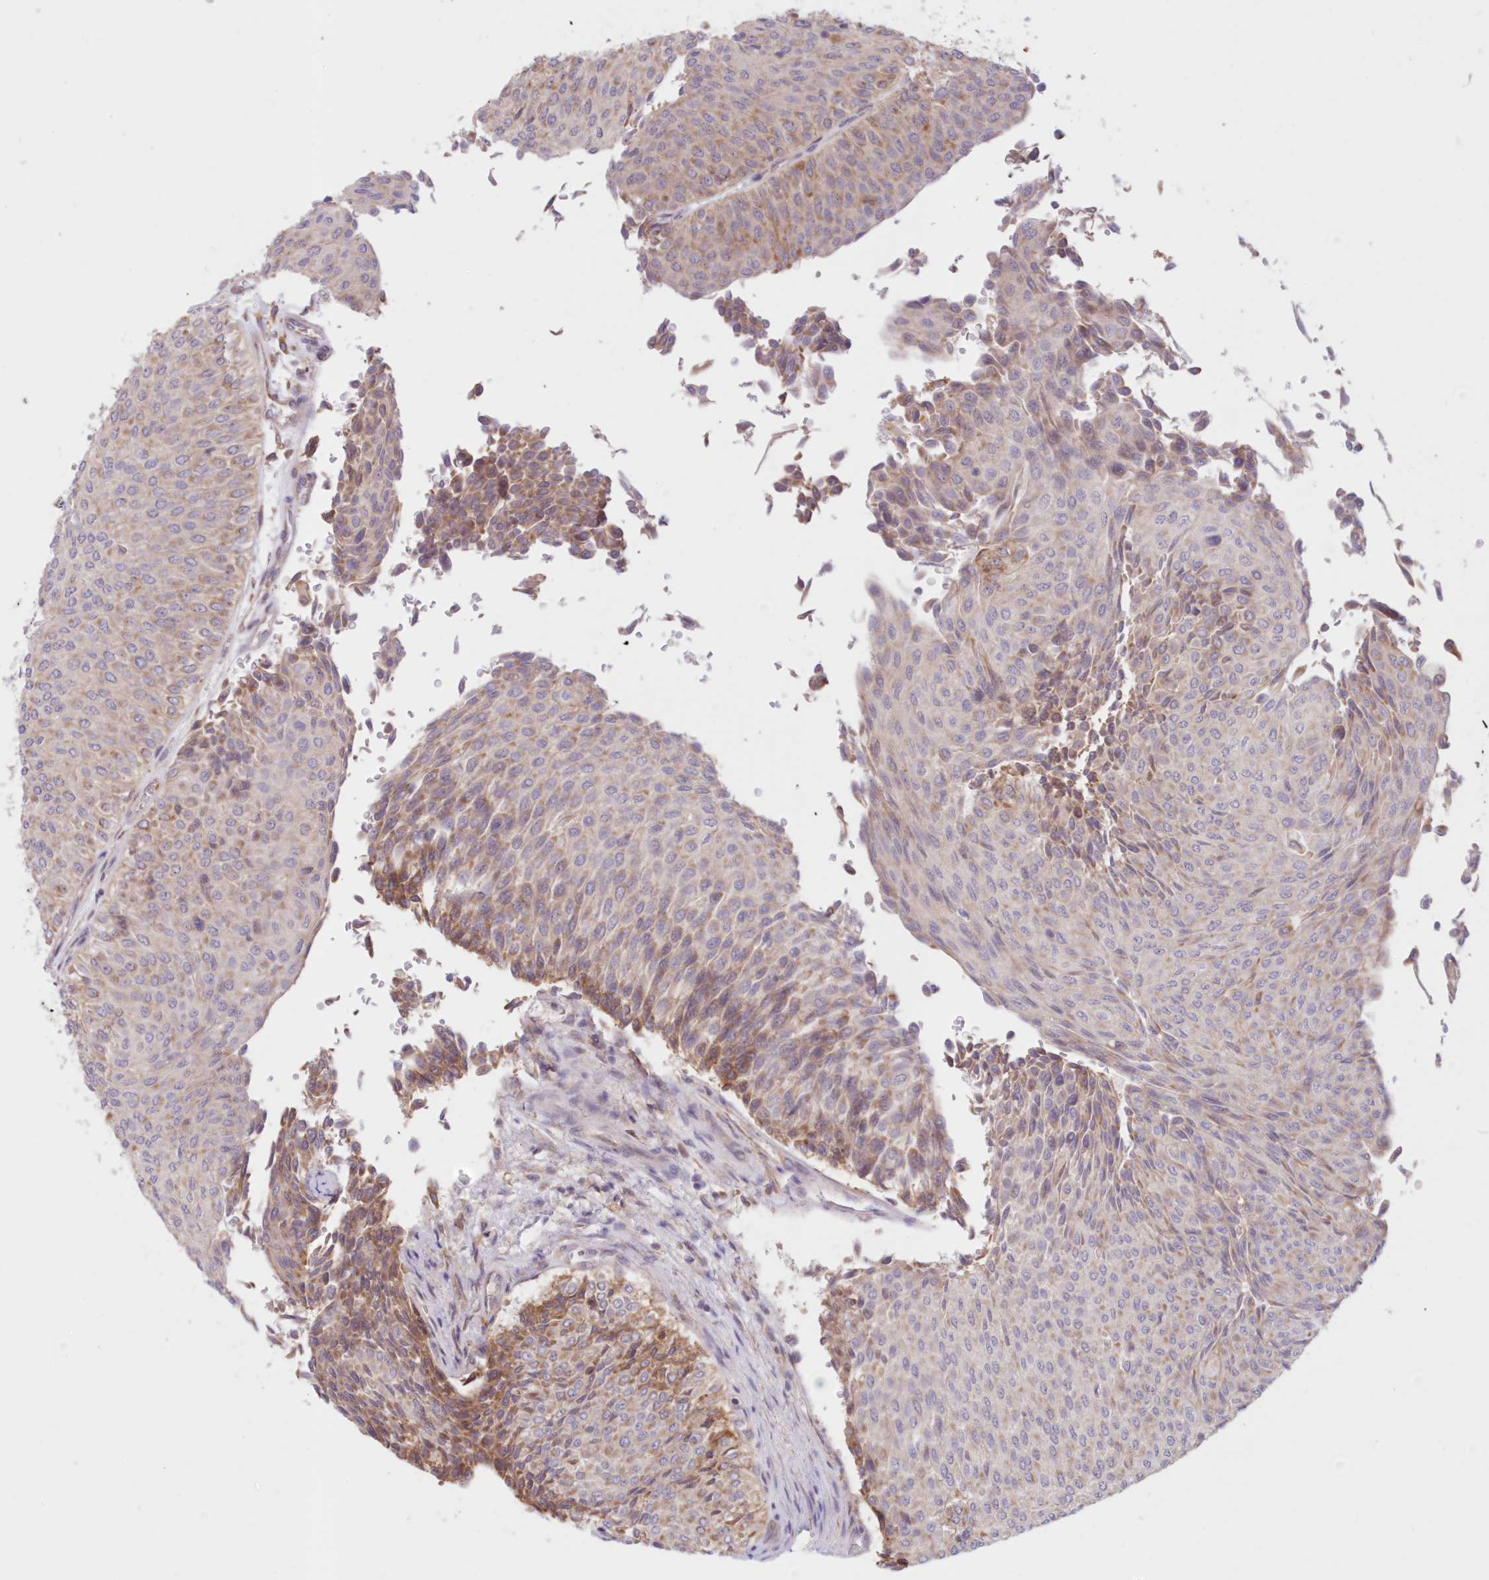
{"staining": {"intensity": "moderate", "quantity": "25%-75%", "location": "cytoplasmic/membranous"}, "tissue": "urothelial cancer", "cell_type": "Tumor cells", "image_type": "cancer", "snomed": [{"axis": "morphology", "description": "Urothelial carcinoma, Low grade"}, {"axis": "topography", "description": "Urinary bladder"}], "caption": "Immunohistochemistry (DAB) staining of human urothelial cancer reveals moderate cytoplasmic/membranous protein positivity in about 25%-75% of tumor cells.", "gene": "PCYOX1L", "patient": {"sex": "male", "age": 78}}